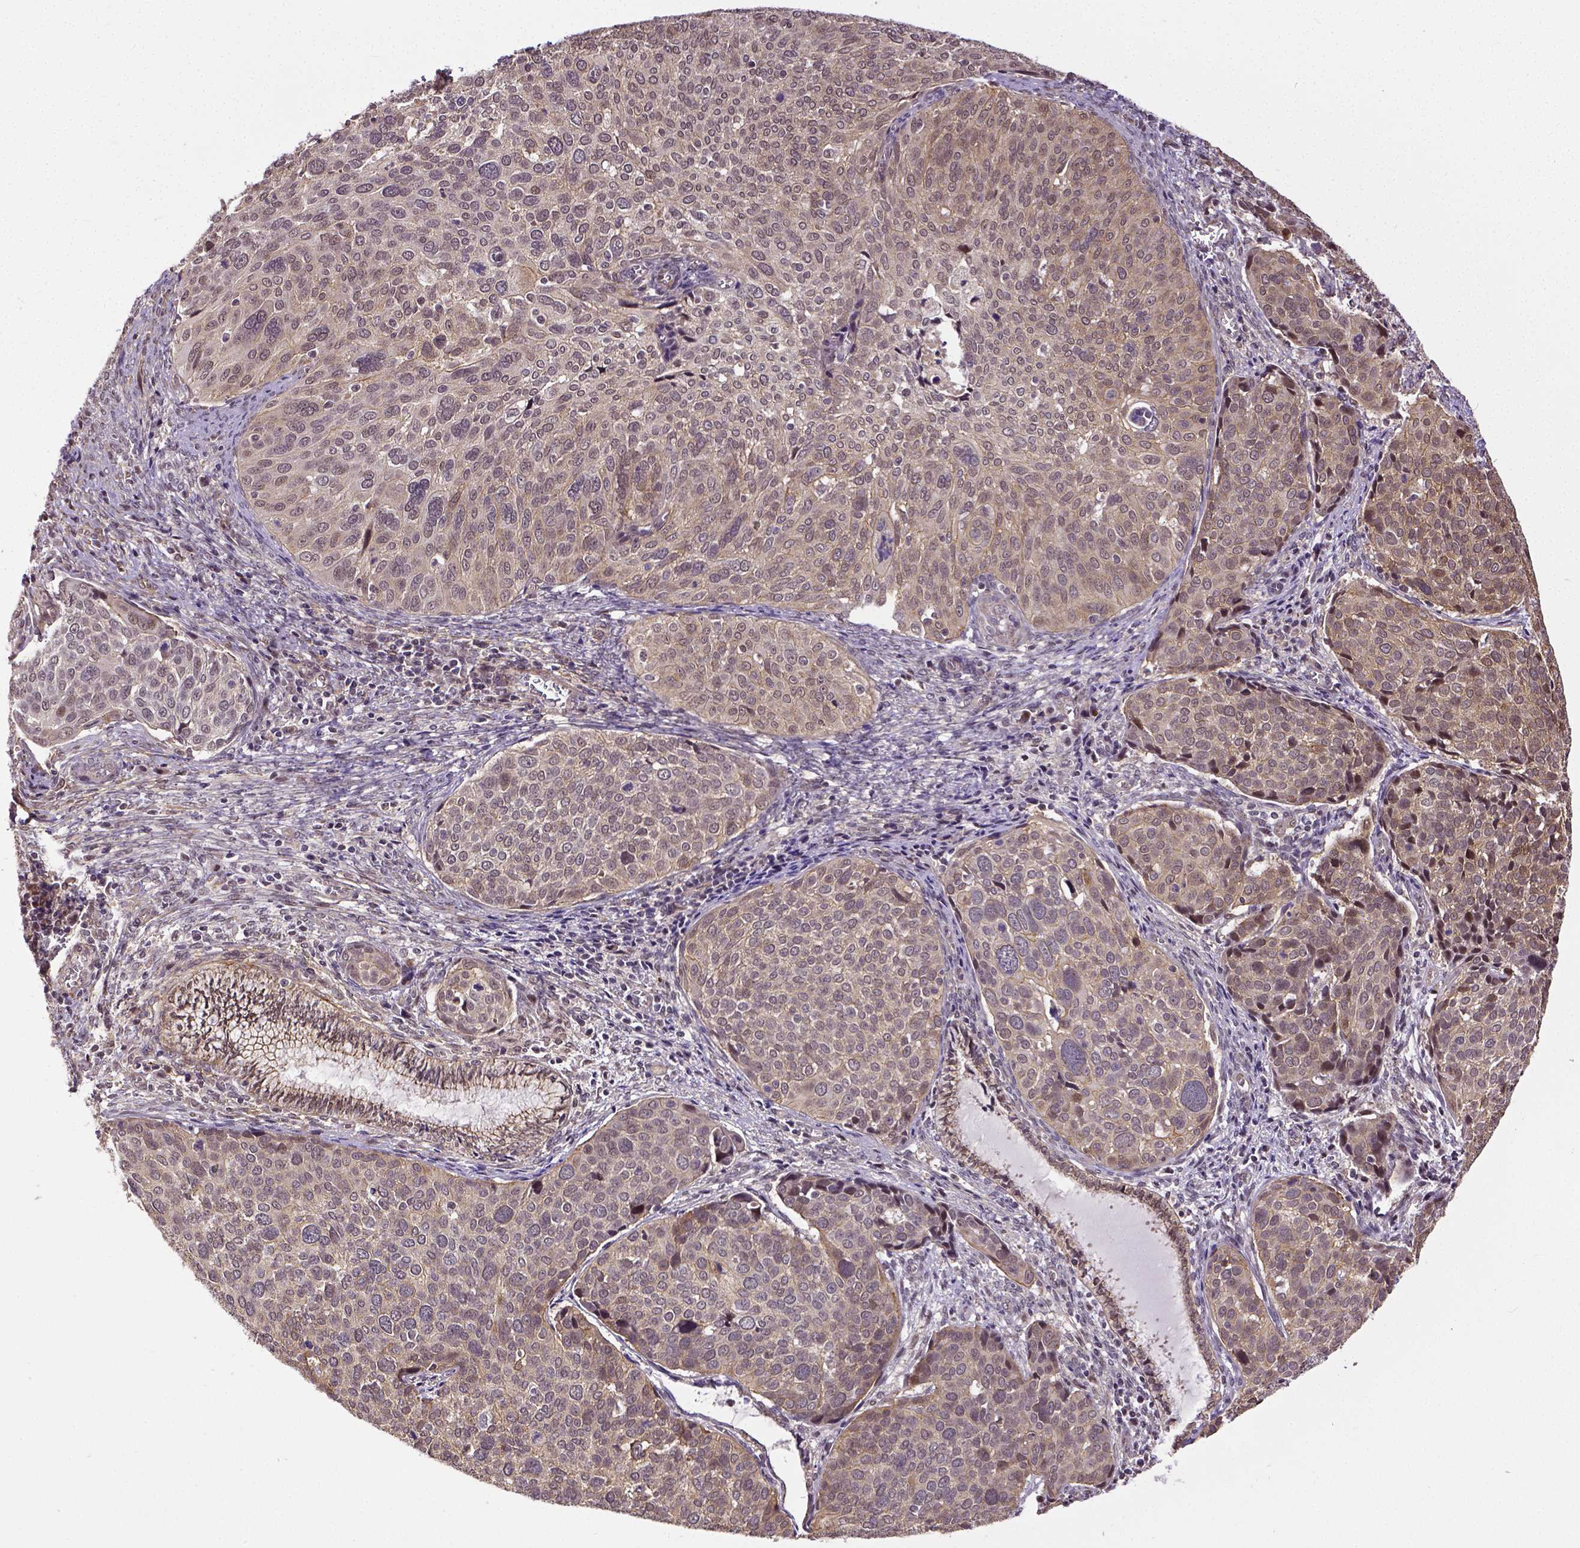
{"staining": {"intensity": "weak", "quantity": "25%-75%", "location": "cytoplasmic/membranous"}, "tissue": "cervical cancer", "cell_type": "Tumor cells", "image_type": "cancer", "snomed": [{"axis": "morphology", "description": "Squamous cell carcinoma, NOS"}, {"axis": "topography", "description": "Cervix"}], "caption": "A brown stain labels weak cytoplasmic/membranous staining of a protein in human squamous cell carcinoma (cervical) tumor cells.", "gene": "DICER1", "patient": {"sex": "female", "age": 39}}